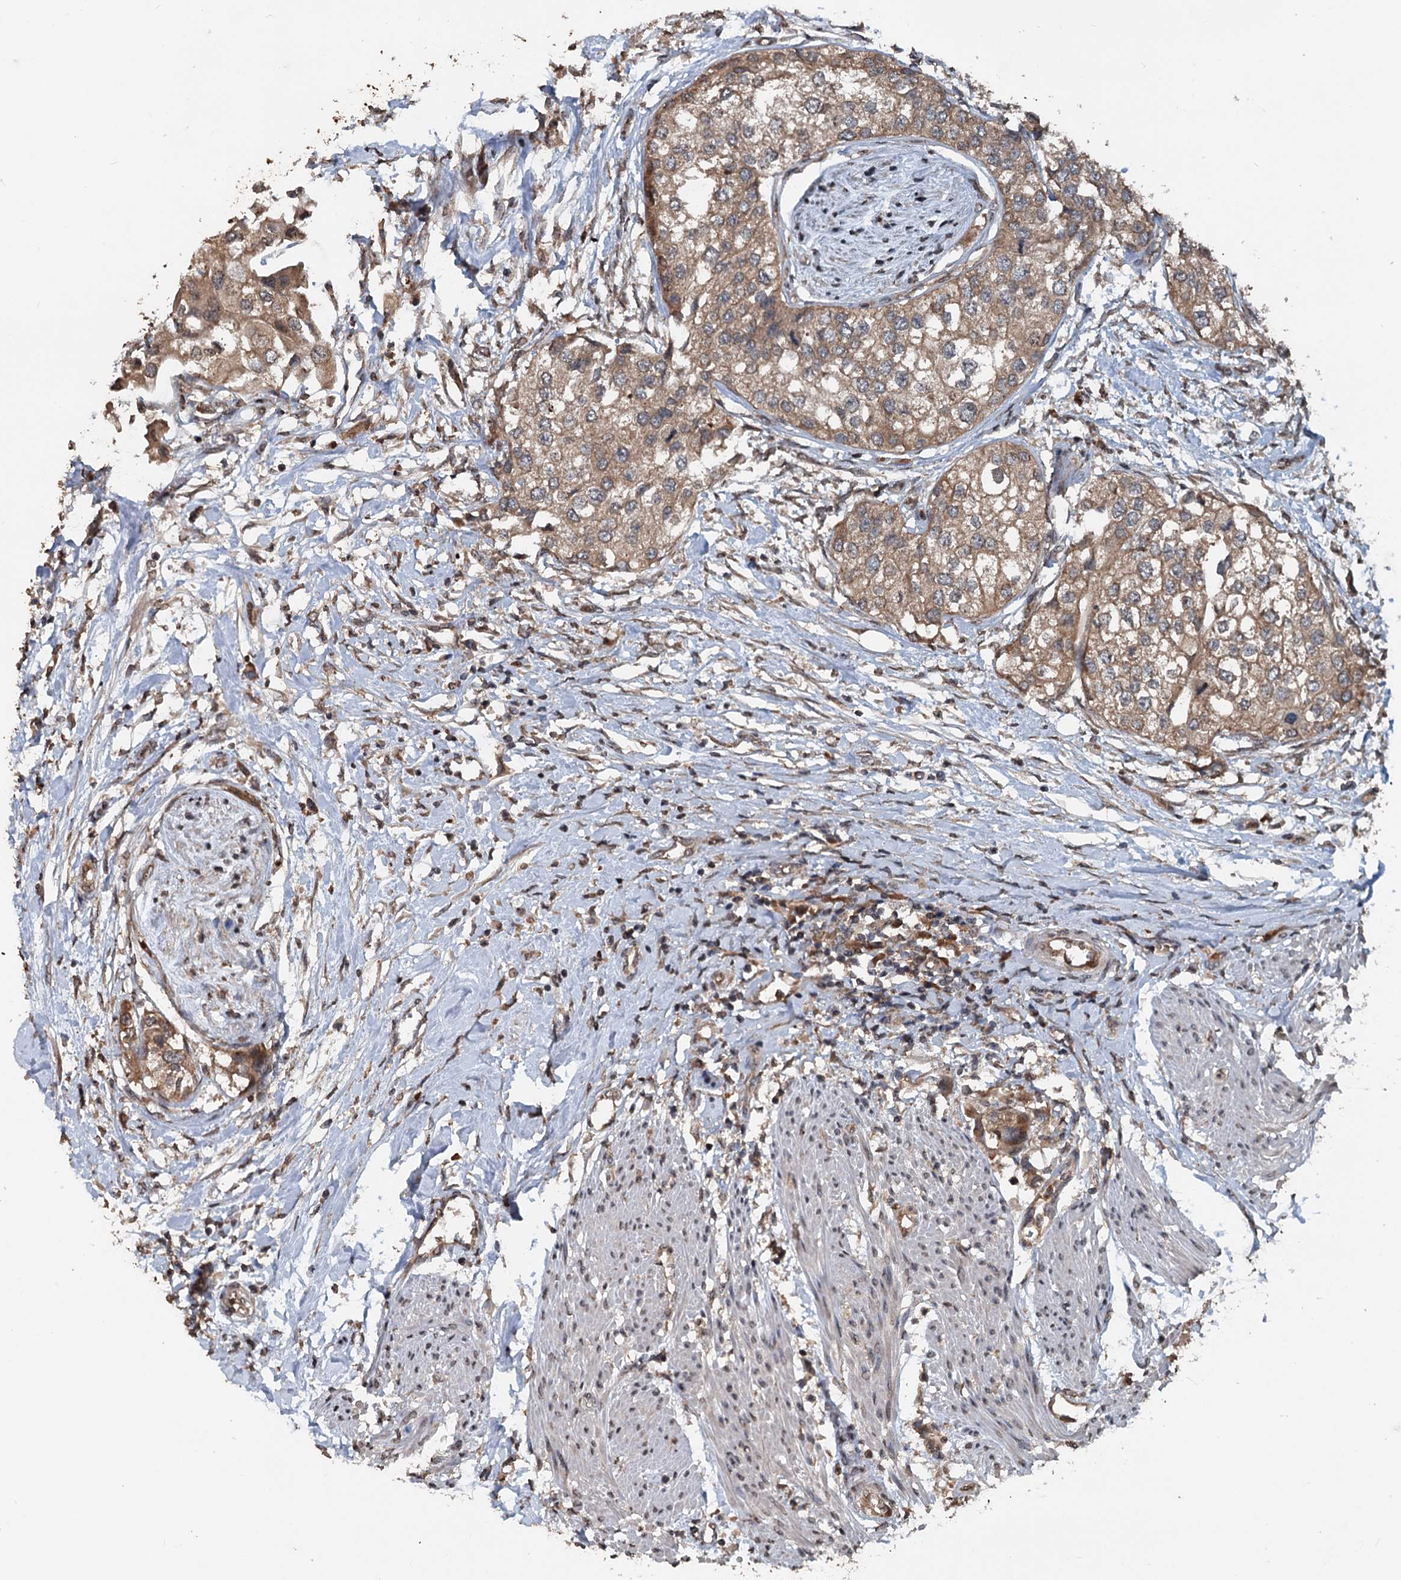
{"staining": {"intensity": "weak", "quantity": ">75%", "location": "cytoplasmic/membranous"}, "tissue": "urothelial cancer", "cell_type": "Tumor cells", "image_type": "cancer", "snomed": [{"axis": "morphology", "description": "Urothelial carcinoma, High grade"}, {"axis": "topography", "description": "Urinary bladder"}], "caption": "DAB (3,3'-diaminobenzidine) immunohistochemical staining of human high-grade urothelial carcinoma shows weak cytoplasmic/membranous protein positivity in approximately >75% of tumor cells. (brown staining indicates protein expression, while blue staining denotes nuclei).", "gene": "N4BP2L2", "patient": {"sex": "male", "age": 64}}